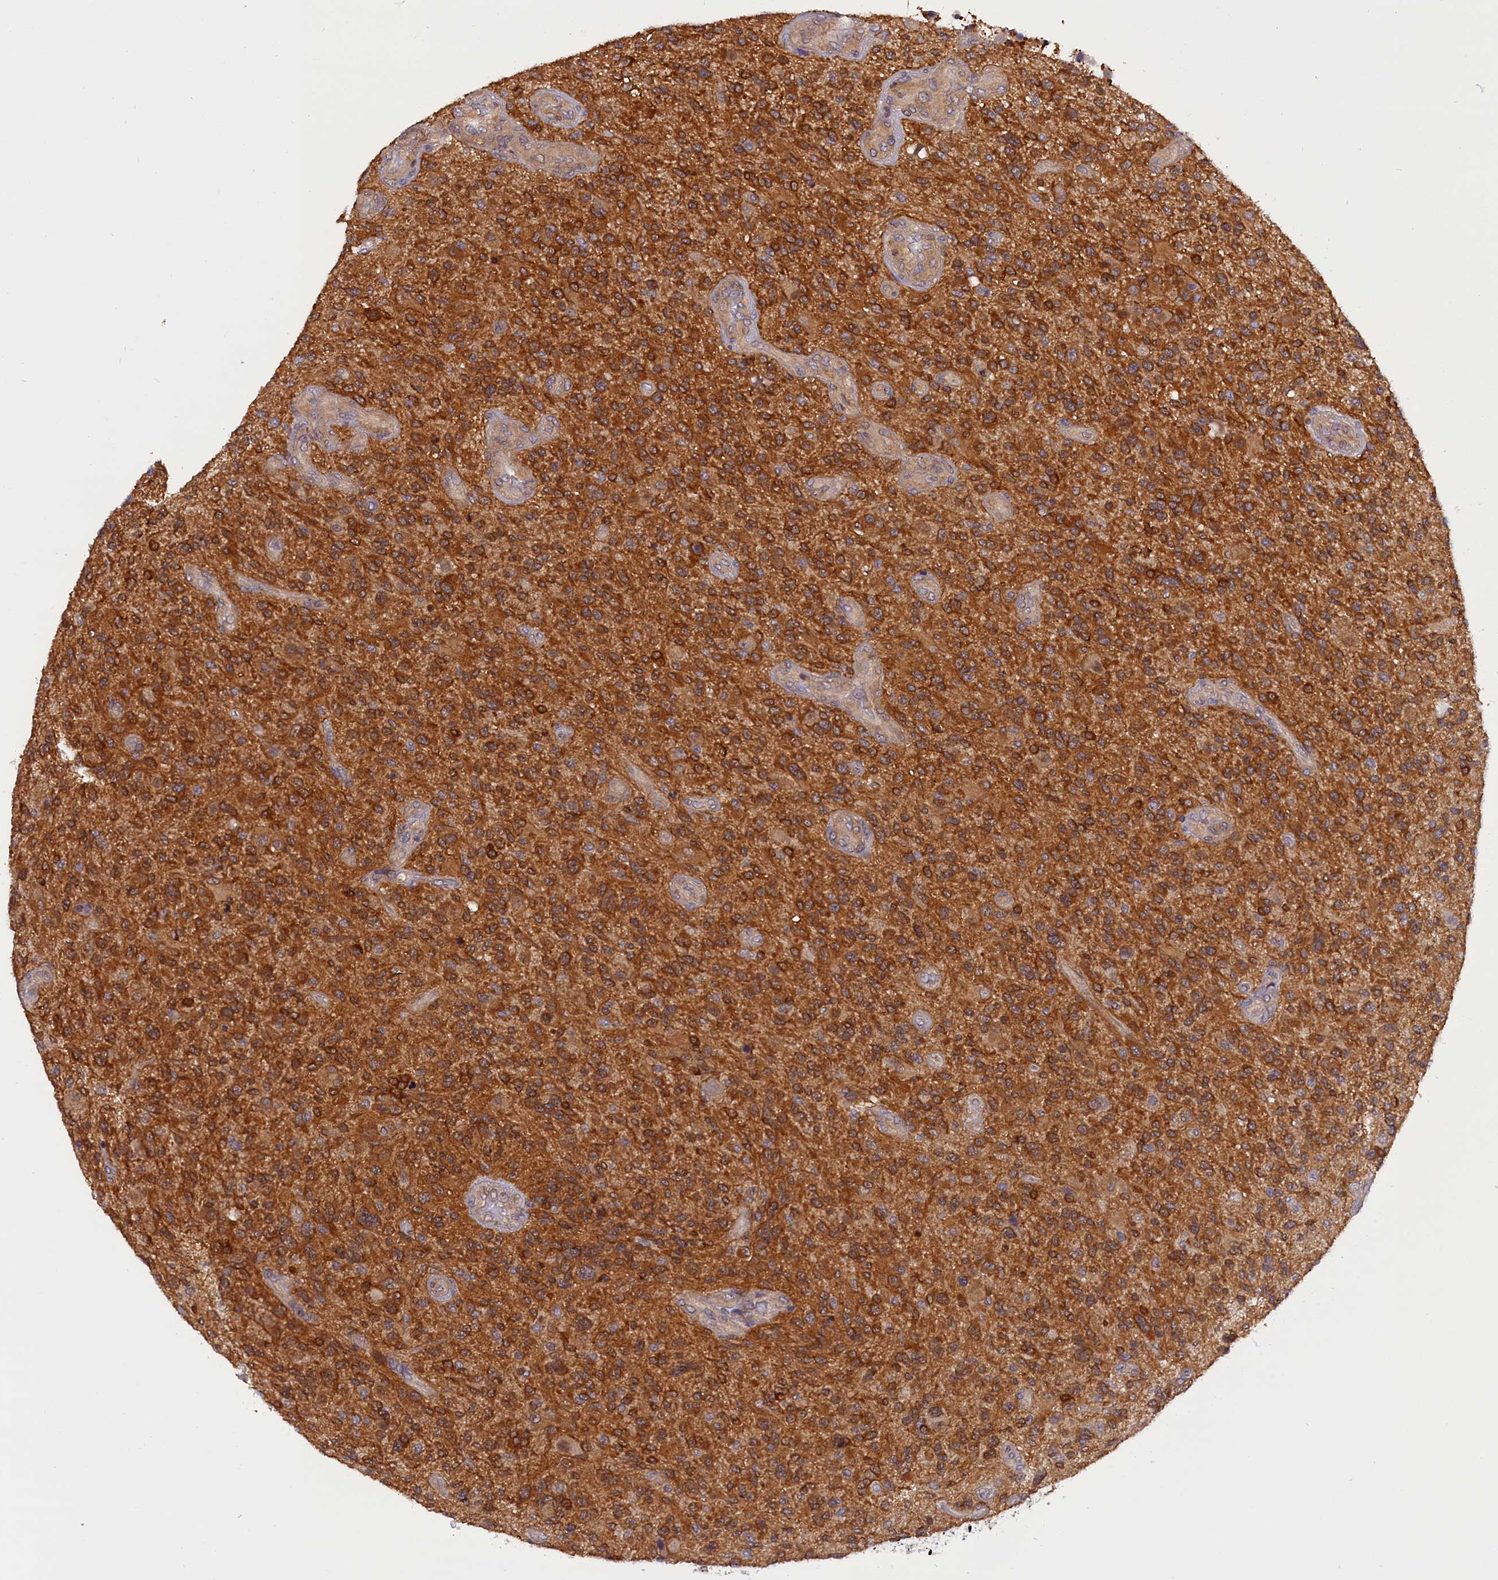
{"staining": {"intensity": "moderate", "quantity": ">75%", "location": "cytoplasmic/membranous"}, "tissue": "glioma", "cell_type": "Tumor cells", "image_type": "cancer", "snomed": [{"axis": "morphology", "description": "Glioma, malignant, High grade"}, {"axis": "topography", "description": "Brain"}], "caption": "Approximately >75% of tumor cells in glioma reveal moderate cytoplasmic/membranous protein positivity as visualized by brown immunohistochemical staining.", "gene": "TBCB", "patient": {"sex": "male", "age": 47}}